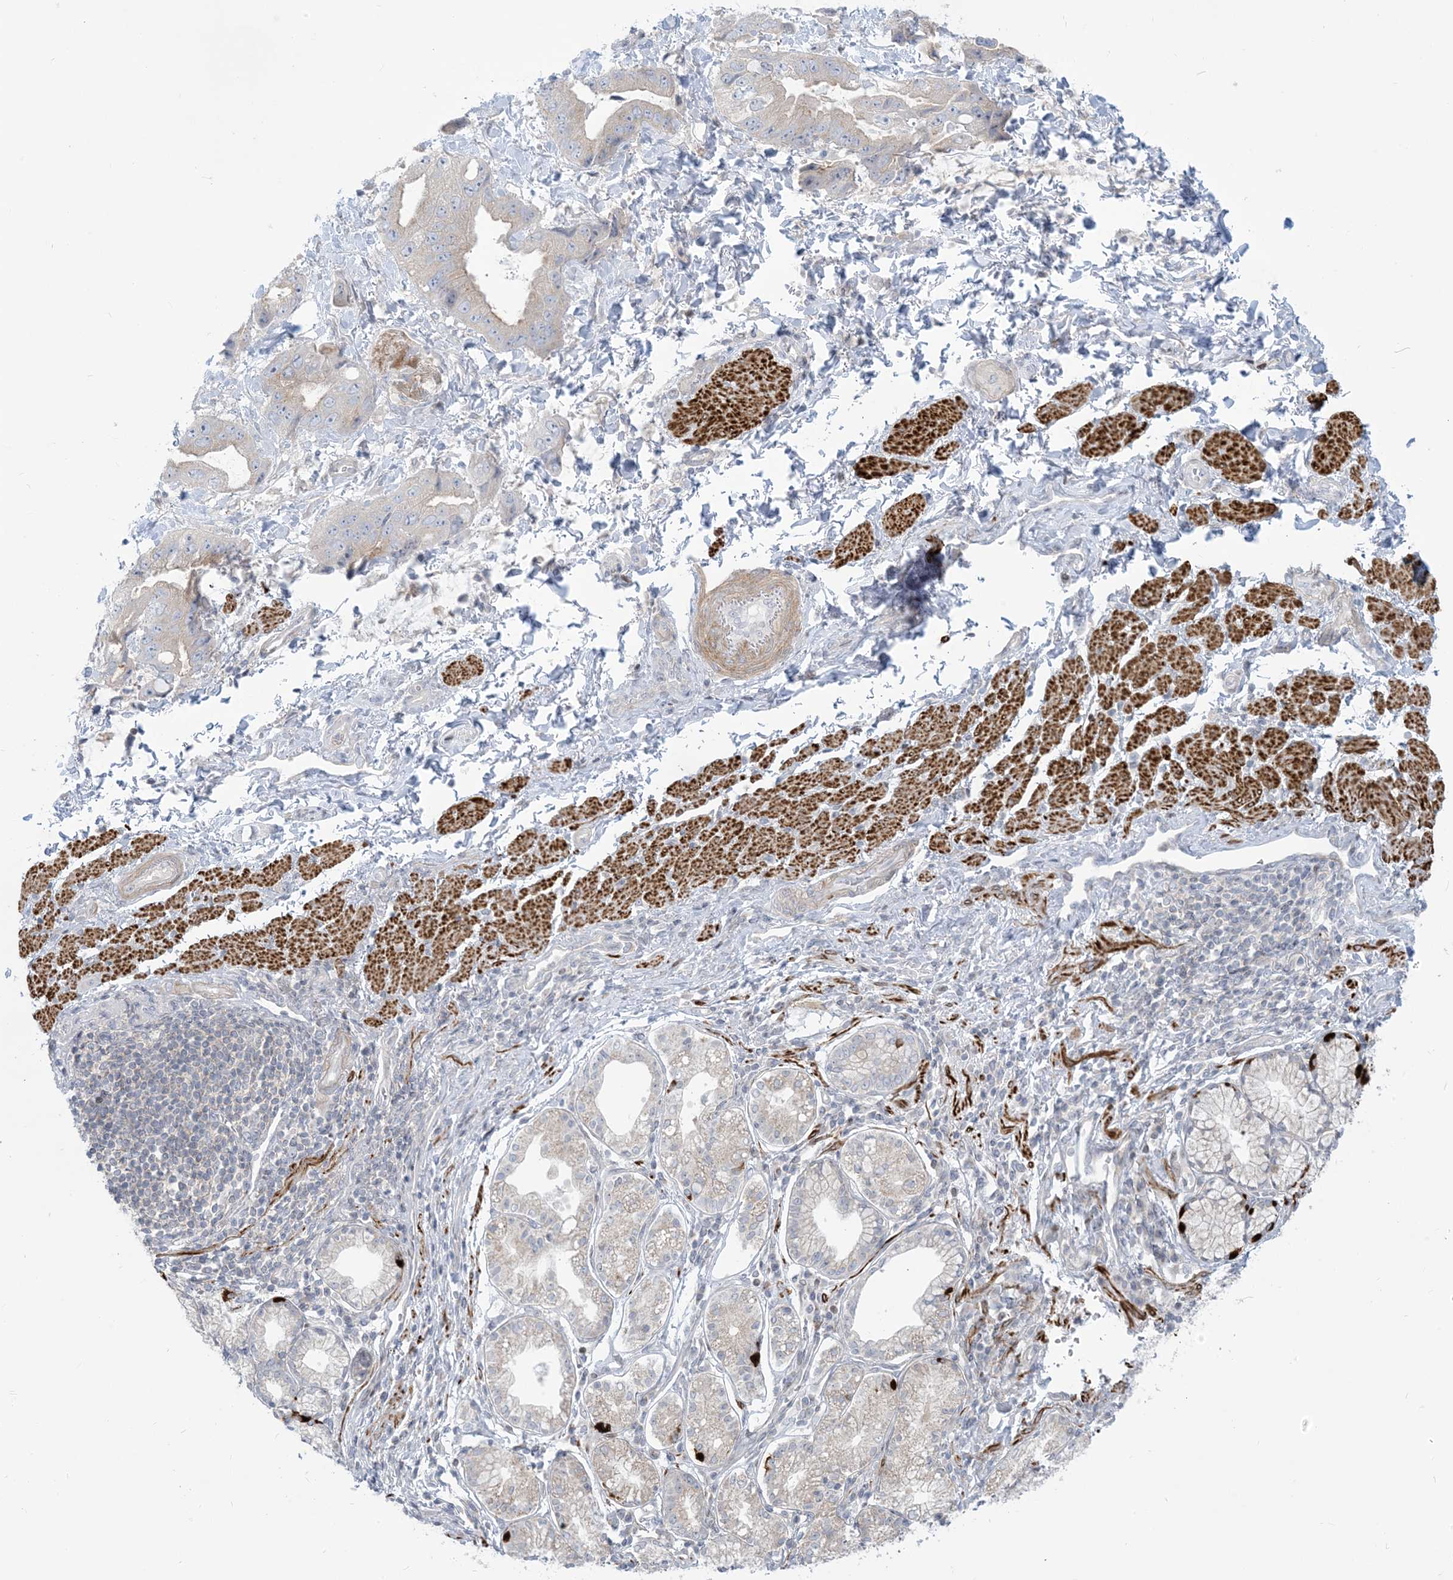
{"staining": {"intensity": "negative", "quantity": "none", "location": "none"}, "tissue": "stomach cancer", "cell_type": "Tumor cells", "image_type": "cancer", "snomed": [{"axis": "morphology", "description": "Adenocarcinoma, NOS"}, {"axis": "topography", "description": "Stomach"}], "caption": "IHC of stomach cancer displays no staining in tumor cells.", "gene": "AFTPH", "patient": {"sex": "male", "age": 62}}